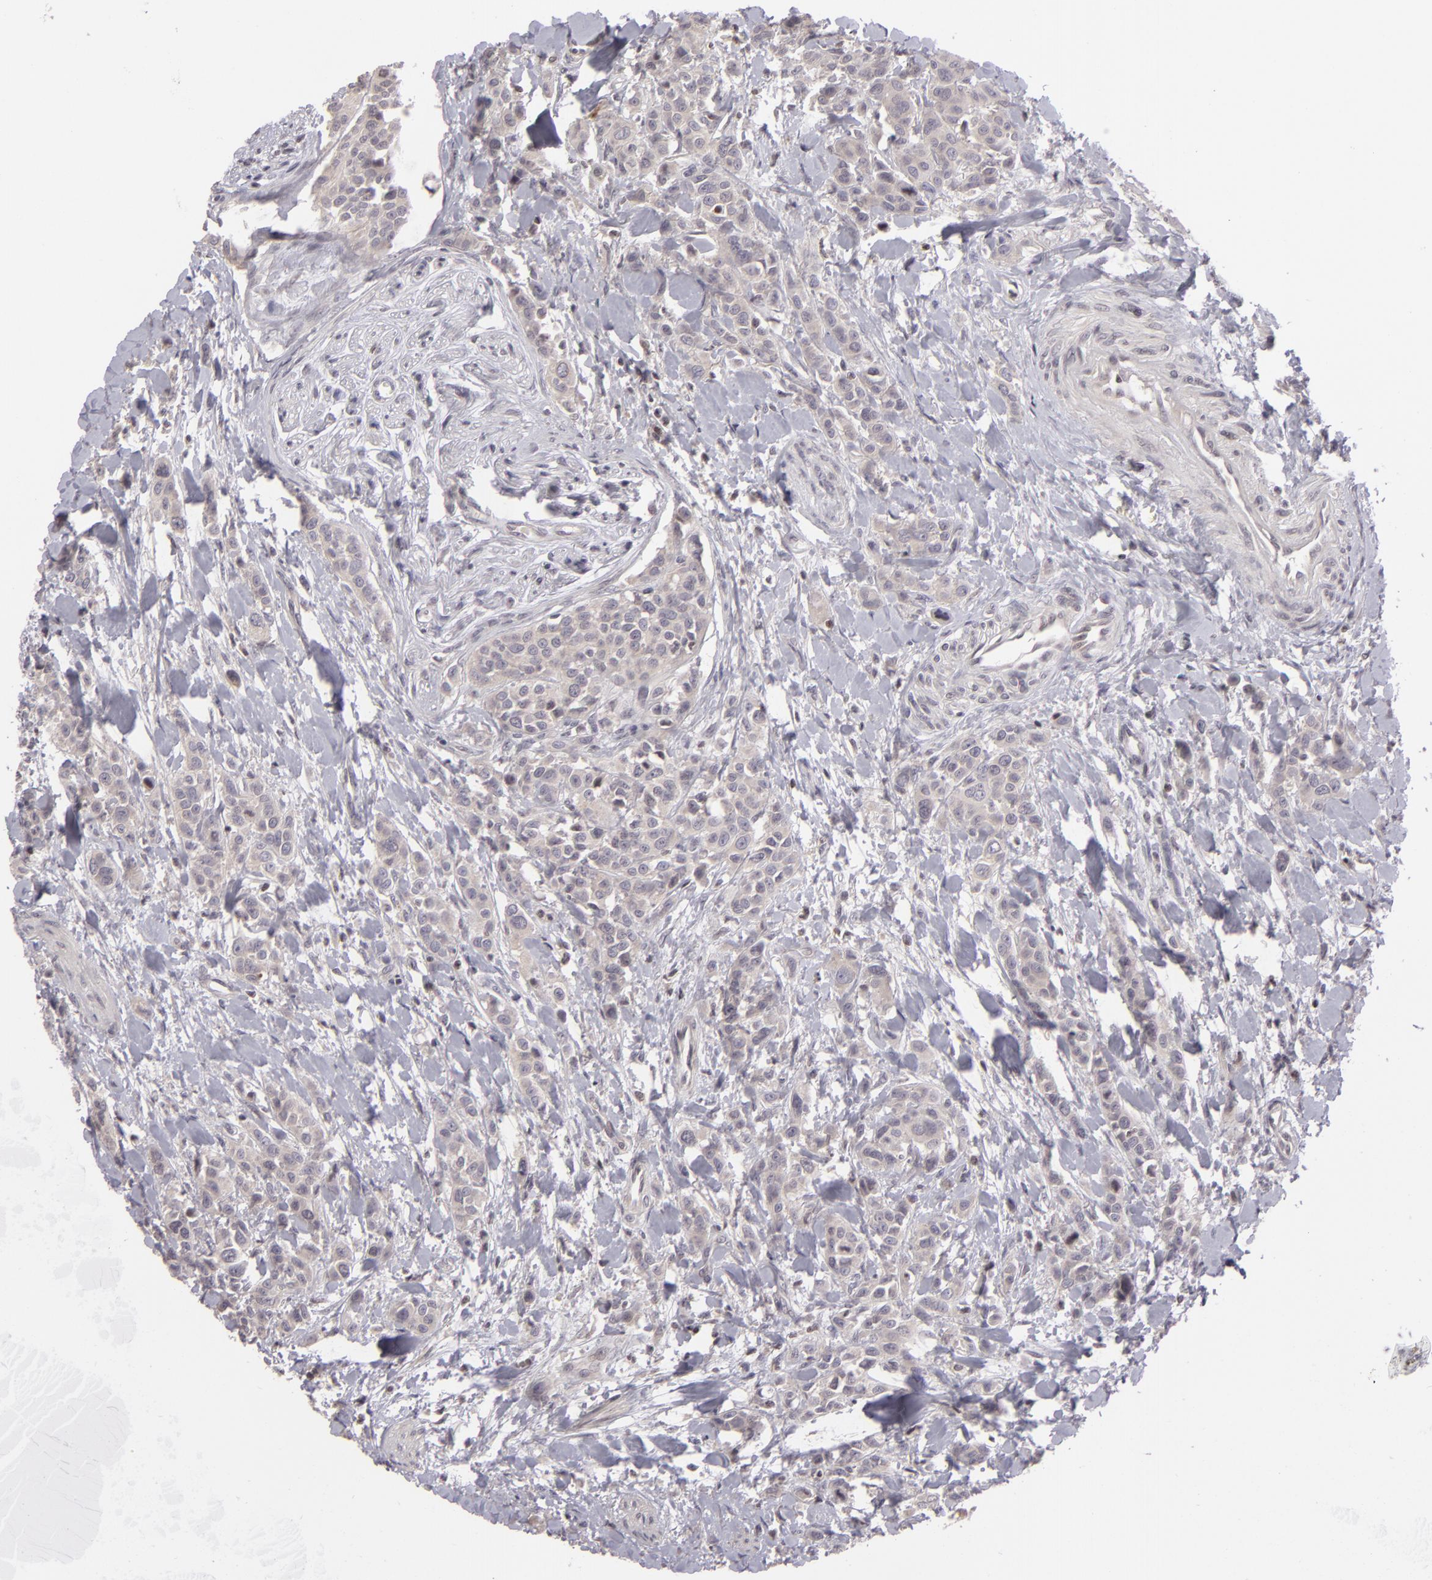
{"staining": {"intensity": "negative", "quantity": "none", "location": "none"}, "tissue": "urothelial cancer", "cell_type": "Tumor cells", "image_type": "cancer", "snomed": [{"axis": "morphology", "description": "Urothelial carcinoma, High grade"}, {"axis": "topography", "description": "Urinary bladder"}], "caption": "DAB immunohistochemical staining of urothelial cancer demonstrates no significant staining in tumor cells. Brightfield microscopy of immunohistochemistry stained with DAB (3,3'-diaminobenzidine) (brown) and hematoxylin (blue), captured at high magnification.", "gene": "AKAP6", "patient": {"sex": "male", "age": 56}}